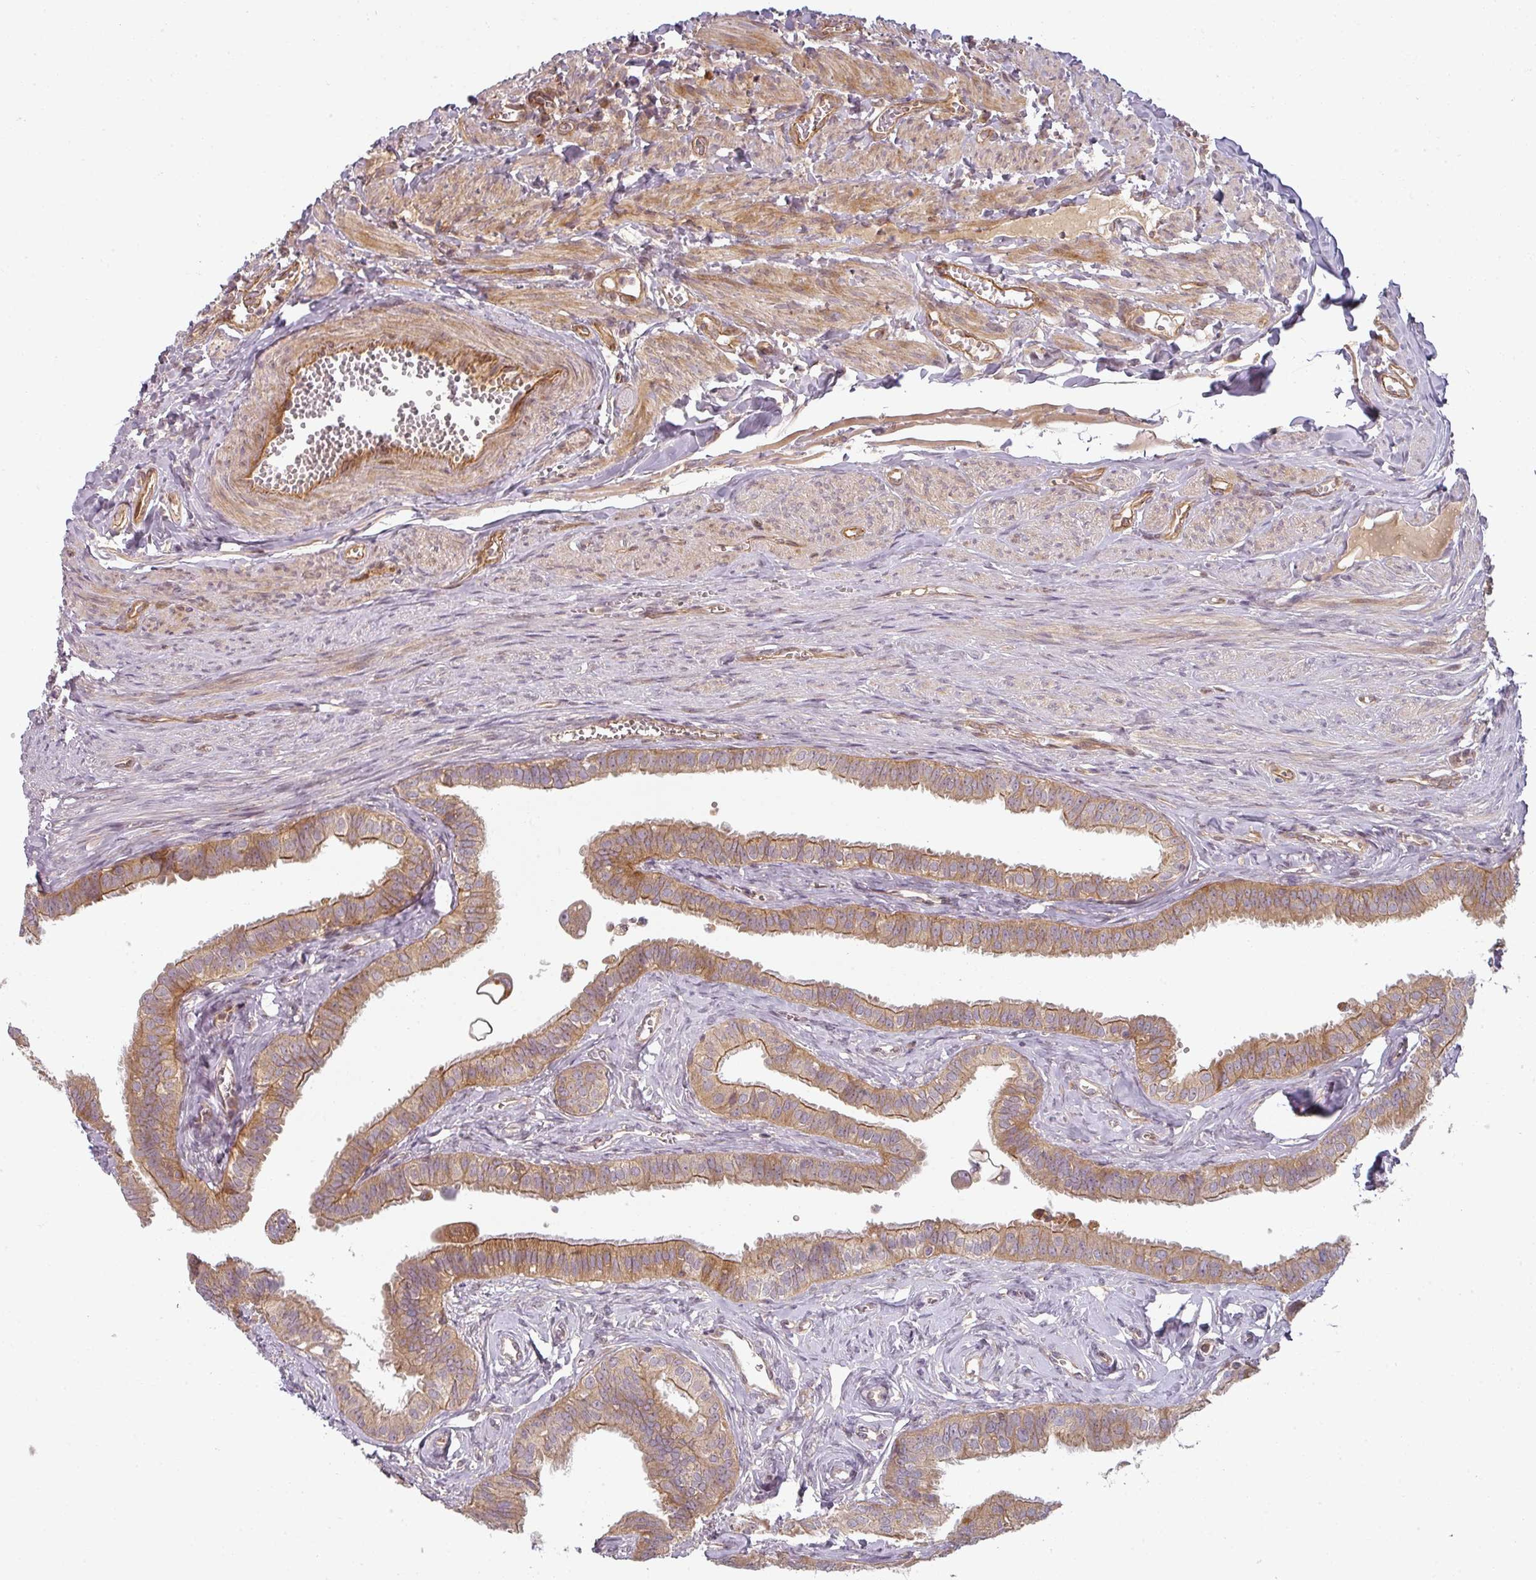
{"staining": {"intensity": "moderate", "quantity": ">75%", "location": "cytoplasmic/membranous"}, "tissue": "fallopian tube", "cell_type": "Glandular cells", "image_type": "normal", "snomed": [{"axis": "morphology", "description": "Normal tissue, NOS"}, {"axis": "morphology", "description": "Carcinoma, NOS"}, {"axis": "topography", "description": "Fallopian tube"}, {"axis": "topography", "description": "Ovary"}], "caption": "This image displays benign fallopian tube stained with immunohistochemistry to label a protein in brown. The cytoplasmic/membranous of glandular cells show moderate positivity for the protein. Nuclei are counter-stained blue.", "gene": "CNOT1", "patient": {"sex": "female", "age": 59}}